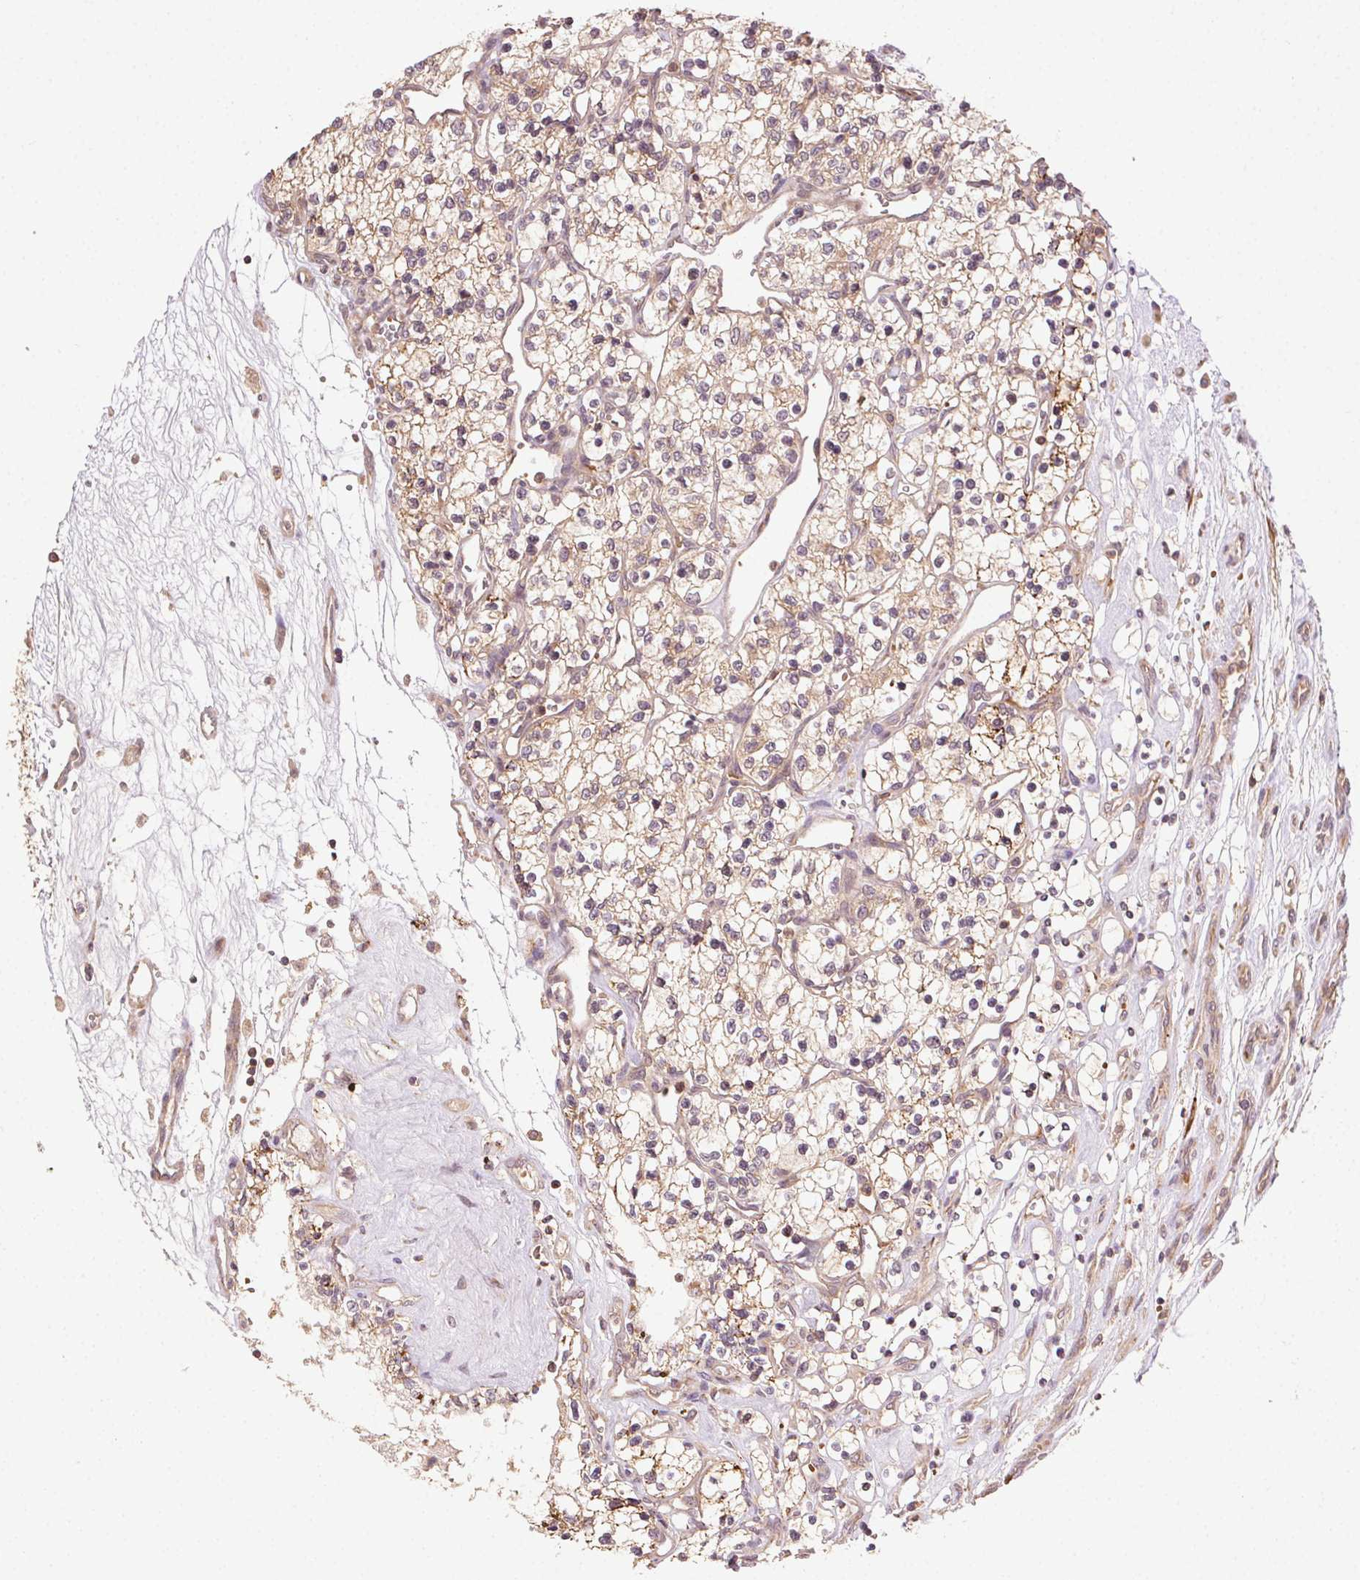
{"staining": {"intensity": "weak", "quantity": ">75%", "location": "cytoplasmic/membranous"}, "tissue": "renal cancer", "cell_type": "Tumor cells", "image_type": "cancer", "snomed": [{"axis": "morphology", "description": "Adenocarcinoma, NOS"}, {"axis": "topography", "description": "Kidney"}], "caption": "Renal cancer was stained to show a protein in brown. There is low levels of weak cytoplasmic/membranous staining in about >75% of tumor cells. Immunohistochemistry stains the protein of interest in brown and the nuclei are stained blue.", "gene": "KLHL15", "patient": {"sex": "female", "age": 69}}